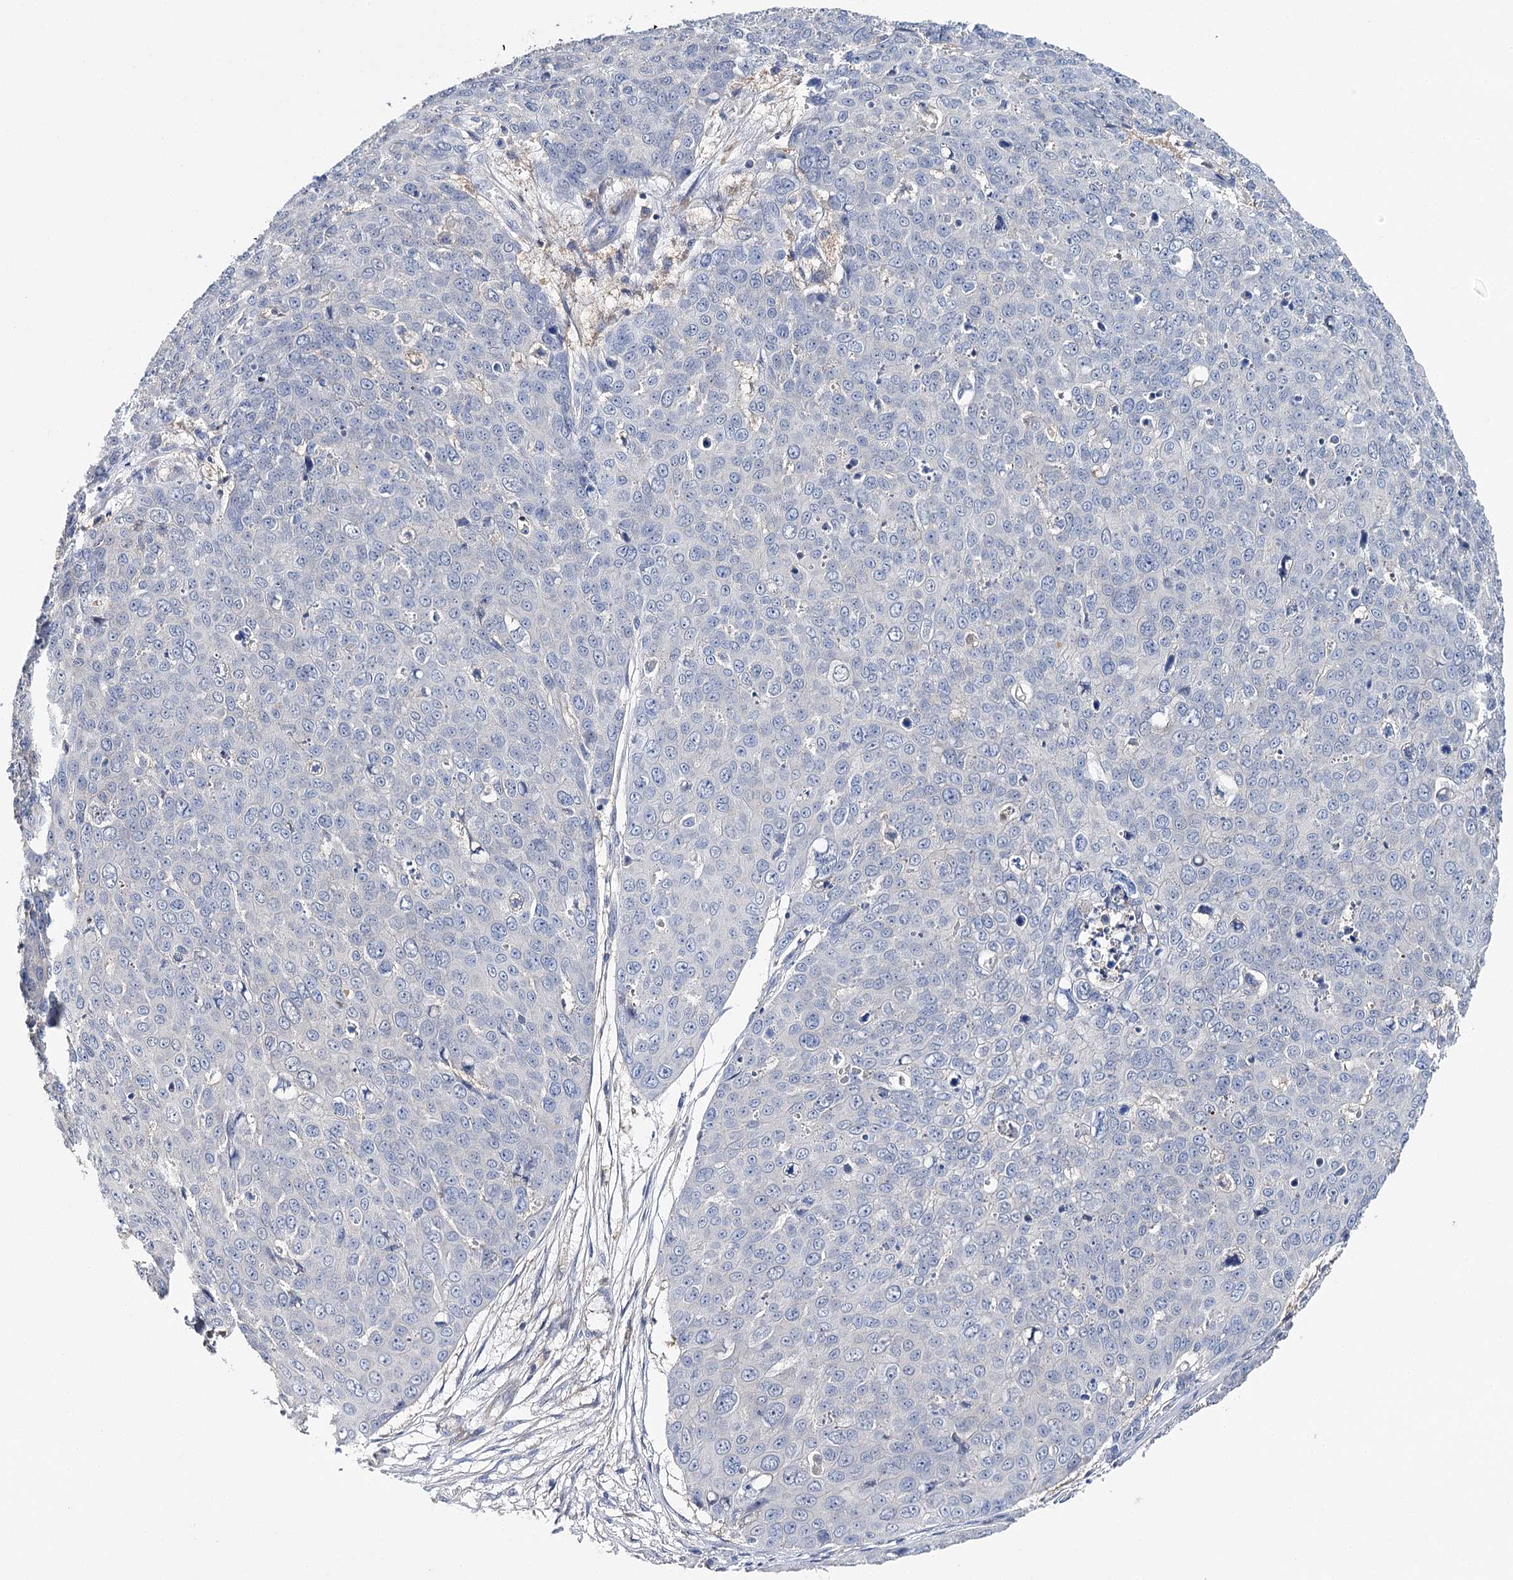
{"staining": {"intensity": "negative", "quantity": "none", "location": "none"}, "tissue": "skin cancer", "cell_type": "Tumor cells", "image_type": "cancer", "snomed": [{"axis": "morphology", "description": "Squamous cell carcinoma, NOS"}, {"axis": "topography", "description": "Skin"}], "caption": "Tumor cells show no significant protein expression in skin squamous cell carcinoma. The staining was performed using DAB to visualize the protein expression in brown, while the nuclei were stained in blue with hematoxylin (Magnification: 20x).", "gene": "EPYC", "patient": {"sex": "male", "age": 71}}